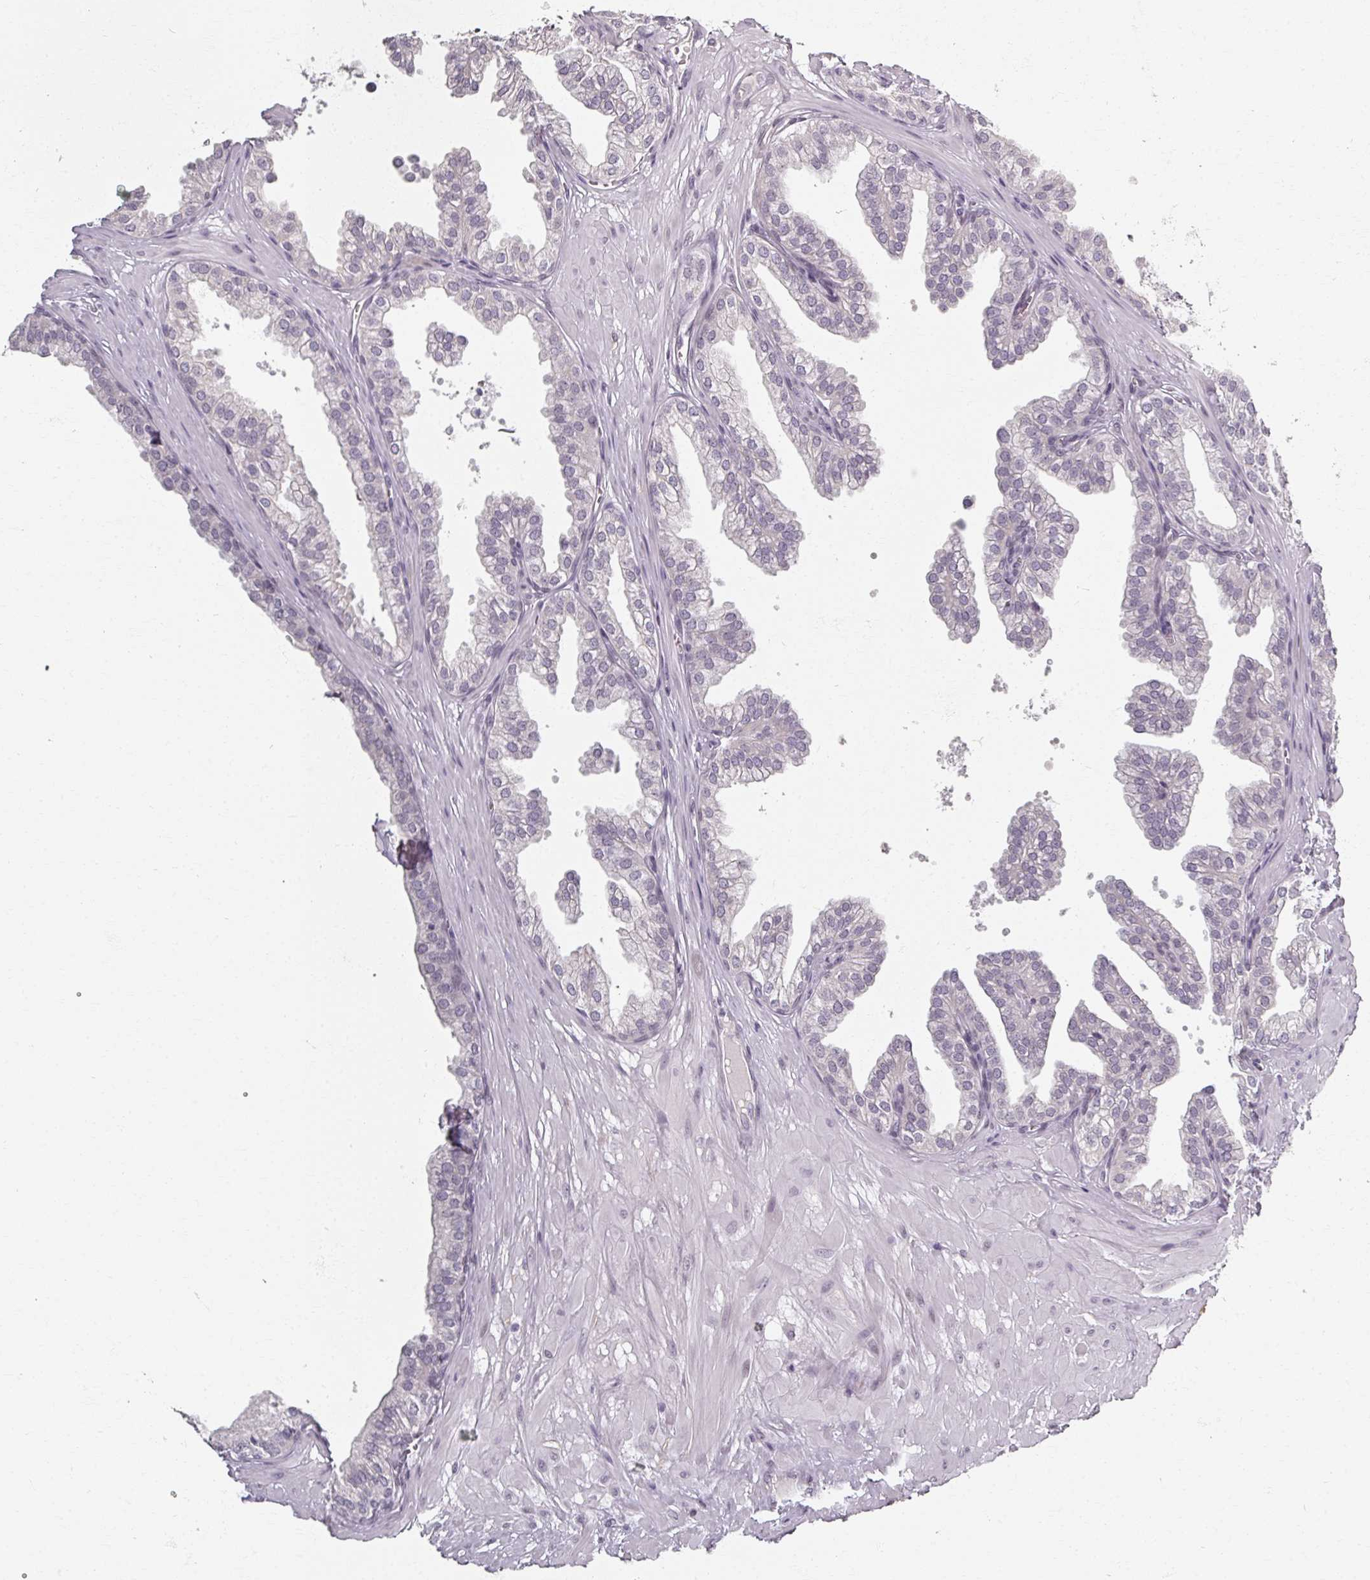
{"staining": {"intensity": "negative", "quantity": "none", "location": "none"}, "tissue": "prostate", "cell_type": "Glandular cells", "image_type": "normal", "snomed": [{"axis": "morphology", "description": "Normal tissue, NOS"}, {"axis": "topography", "description": "Prostate"}, {"axis": "topography", "description": "Peripheral nerve tissue"}], "caption": "Protein analysis of benign prostate reveals no significant positivity in glandular cells. (Stains: DAB (3,3'-diaminobenzidine) immunohistochemistry with hematoxylin counter stain, Microscopy: brightfield microscopy at high magnification).", "gene": "RIPOR3", "patient": {"sex": "male", "age": 55}}